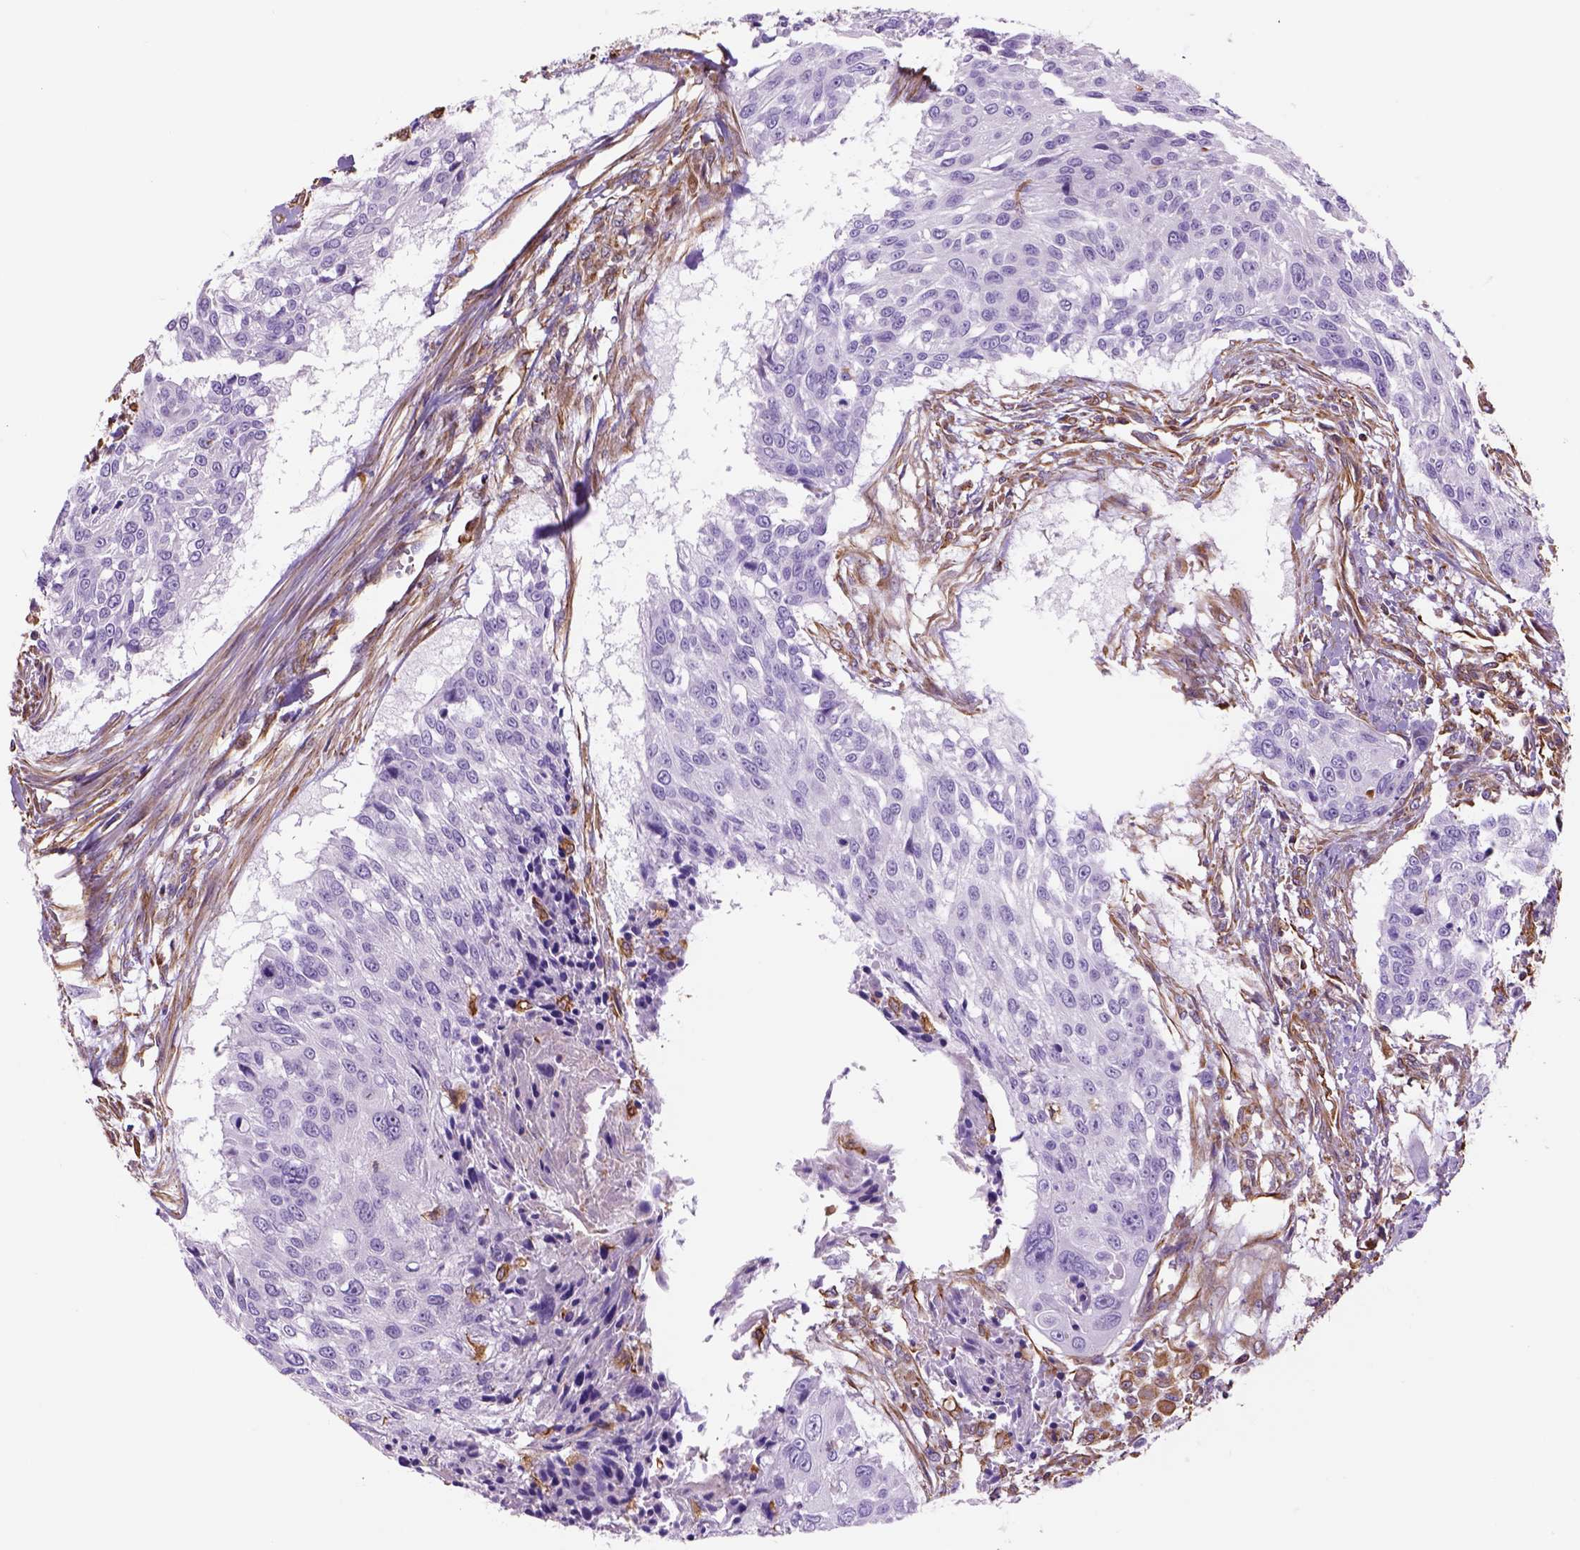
{"staining": {"intensity": "negative", "quantity": "none", "location": "none"}, "tissue": "urothelial cancer", "cell_type": "Tumor cells", "image_type": "cancer", "snomed": [{"axis": "morphology", "description": "Urothelial carcinoma, NOS"}, {"axis": "topography", "description": "Urinary bladder"}], "caption": "A histopathology image of human transitional cell carcinoma is negative for staining in tumor cells.", "gene": "ZZZ3", "patient": {"sex": "male", "age": 55}}